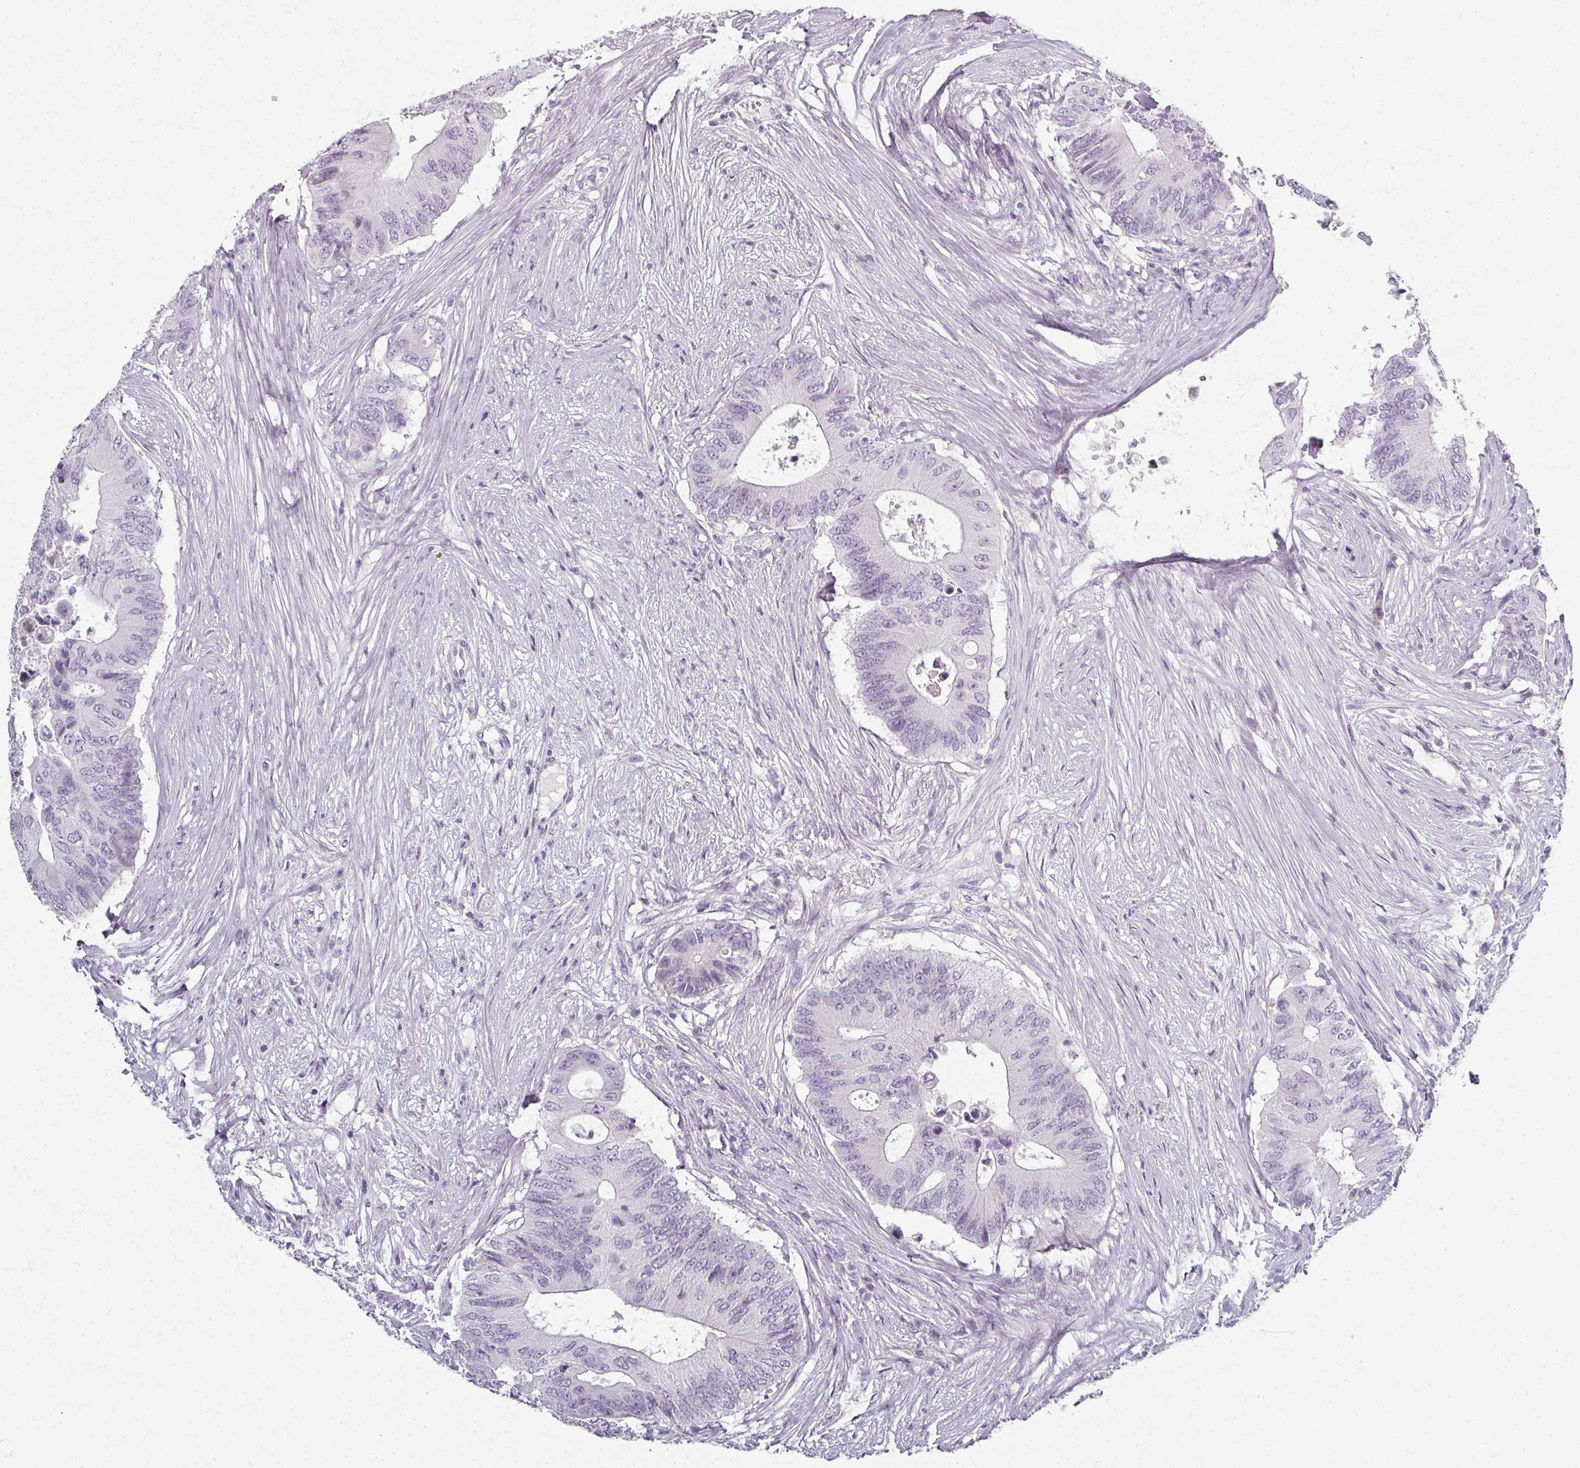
{"staining": {"intensity": "negative", "quantity": "none", "location": "none"}, "tissue": "colorectal cancer", "cell_type": "Tumor cells", "image_type": "cancer", "snomed": [{"axis": "morphology", "description": "Adenocarcinoma, NOS"}, {"axis": "topography", "description": "Colon"}], "caption": "The photomicrograph exhibits no staining of tumor cells in colorectal adenocarcinoma.", "gene": "REG3G", "patient": {"sex": "male", "age": 71}}